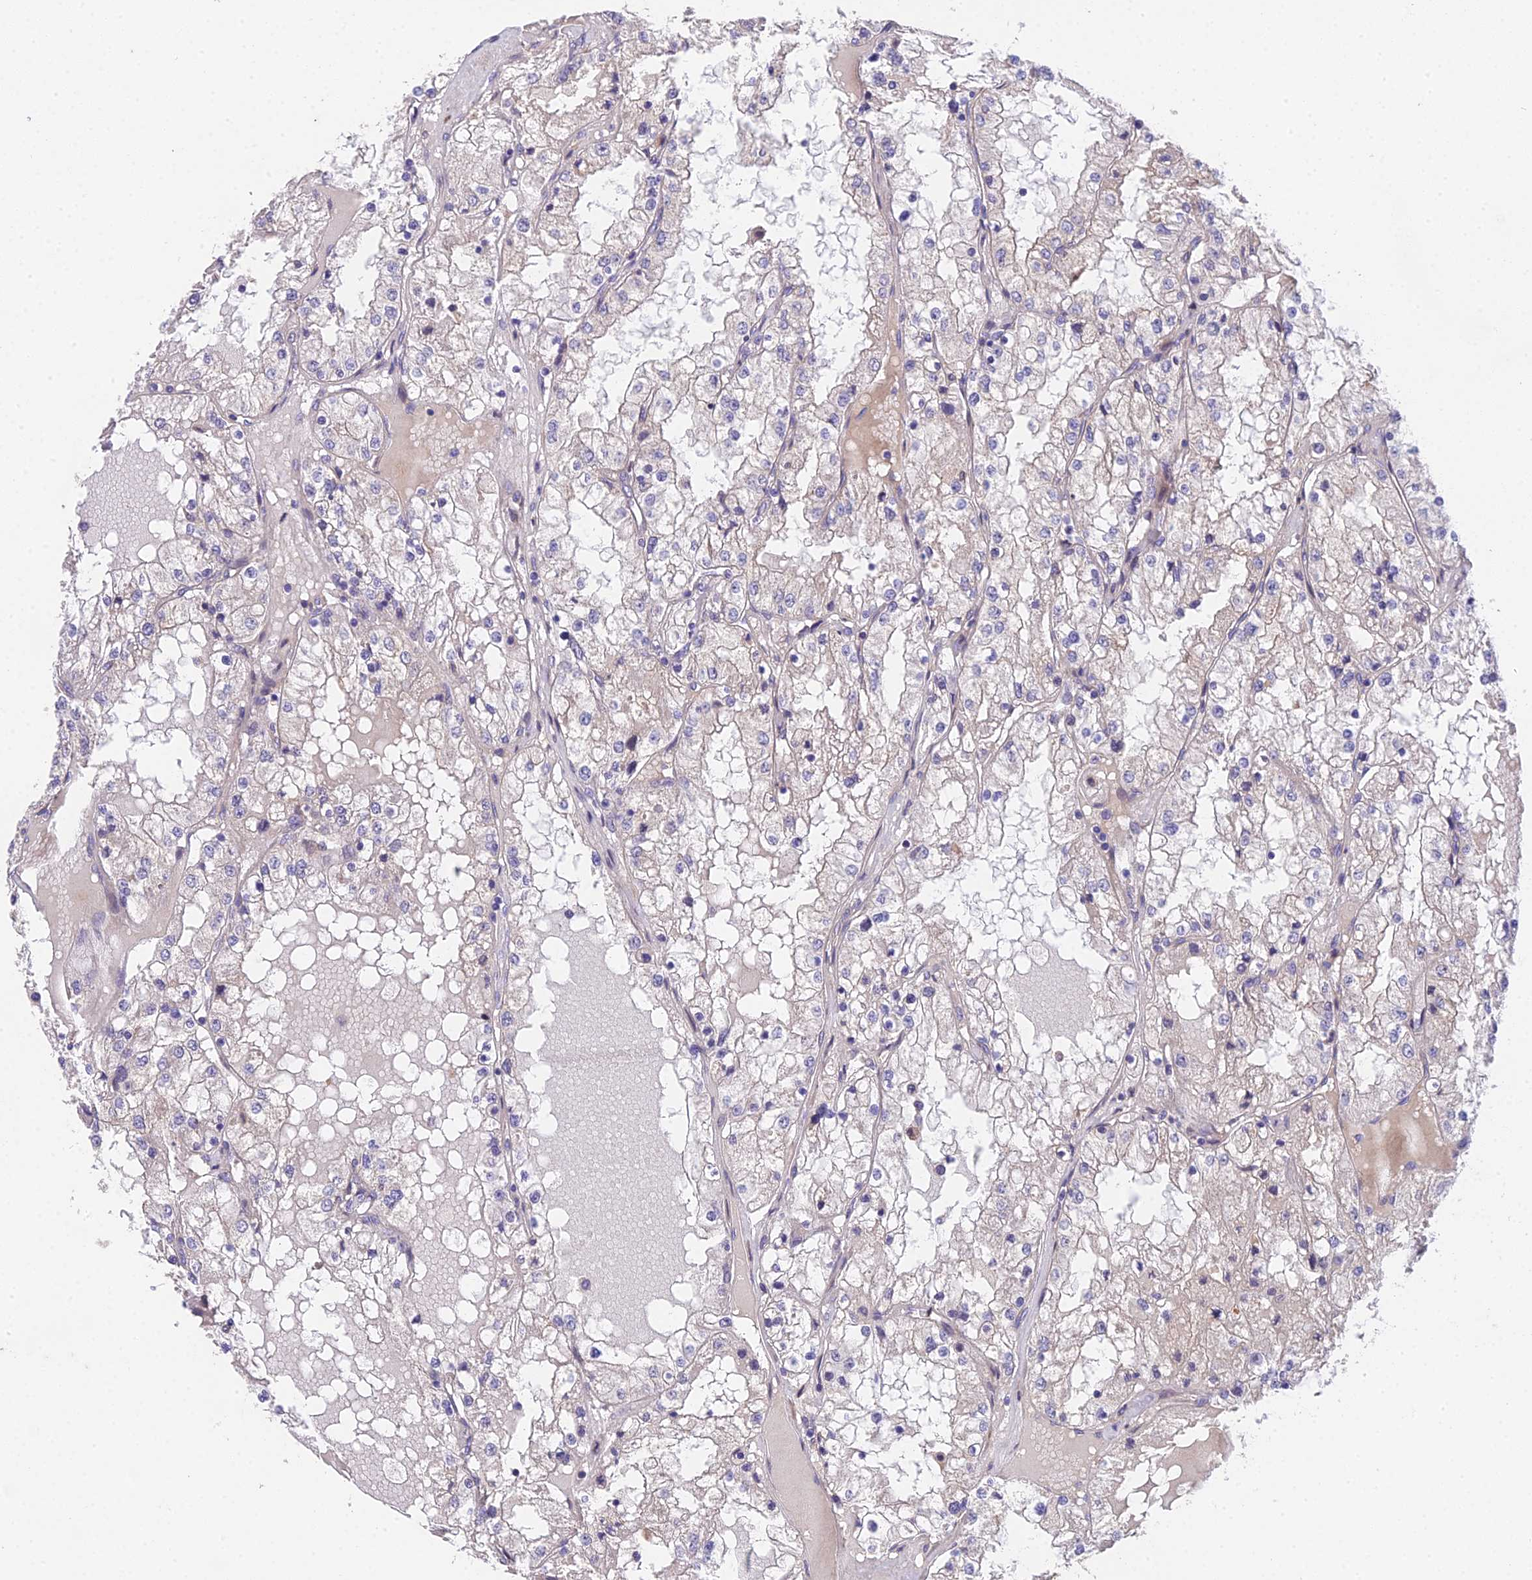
{"staining": {"intensity": "negative", "quantity": "none", "location": "none"}, "tissue": "renal cancer", "cell_type": "Tumor cells", "image_type": "cancer", "snomed": [{"axis": "morphology", "description": "Adenocarcinoma, NOS"}, {"axis": "topography", "description": "Kidney"}], "caption": "DAB immunohistochemical staining of renal adenocarcinoma displays no significant positivity in tumor cells.", "gene": "PUS10", "patient": {"sex": "male", "age": 68}}